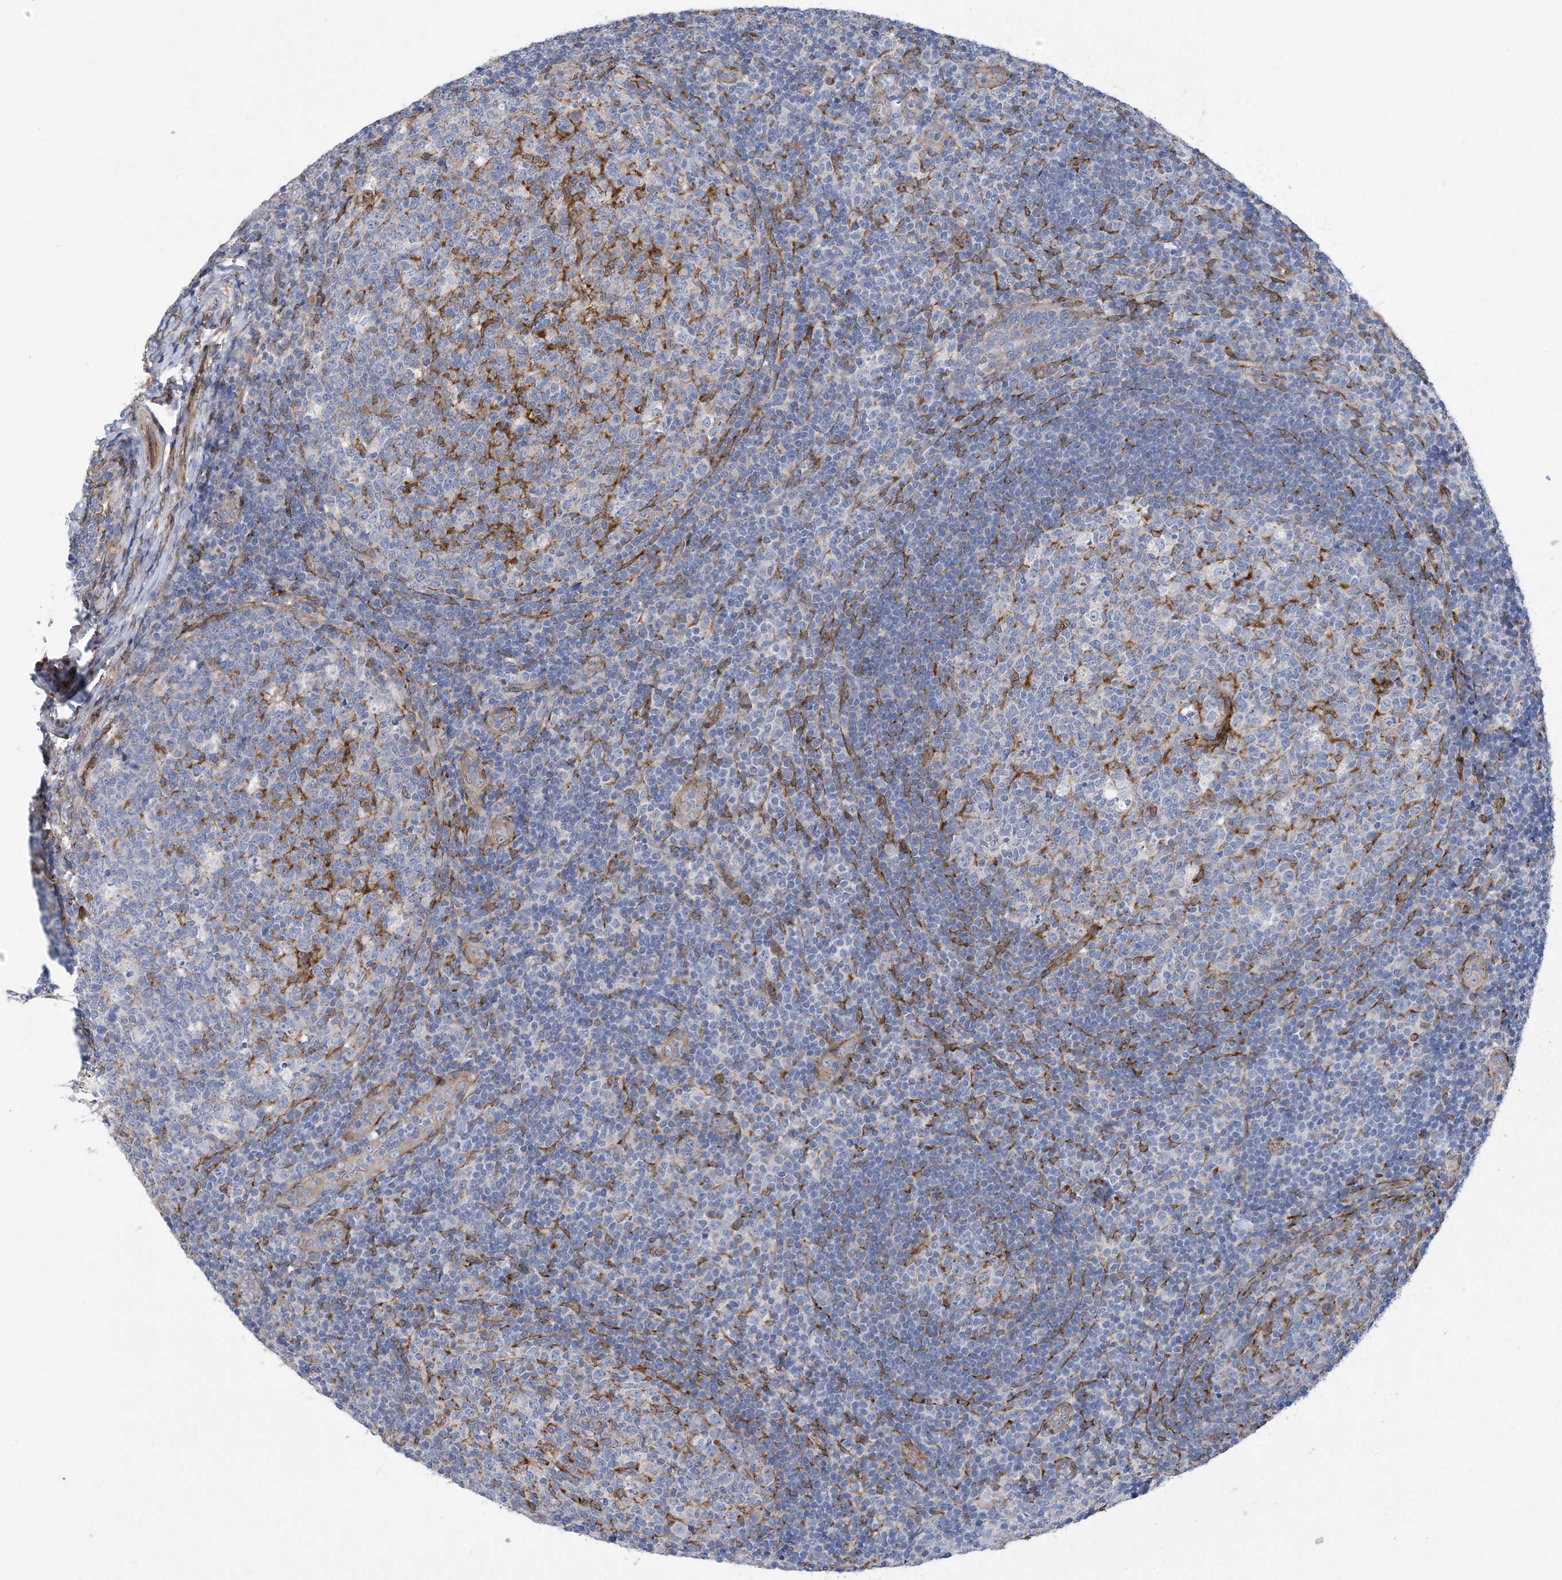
{"staining": {"intensity": "weak", "quantity": "<25%", "location": "cytoplasmic/membranous"}, "tissue": "tonsil", "cell_type": "Germinal center cells", "image_type": "normal", "snomed": [{"axis": "morphology", "description": "Normal tissue, NOS"}, {"axis": "topography", "description": "Tonsil"}], "caption": "An immunohistochemistry (IHC) micrograph of benign tonsil is shown. There is no staining in germinal center cells of tonsil.", "gene": "RBMS3", "patient": {"sex": "female", "age": 19}}